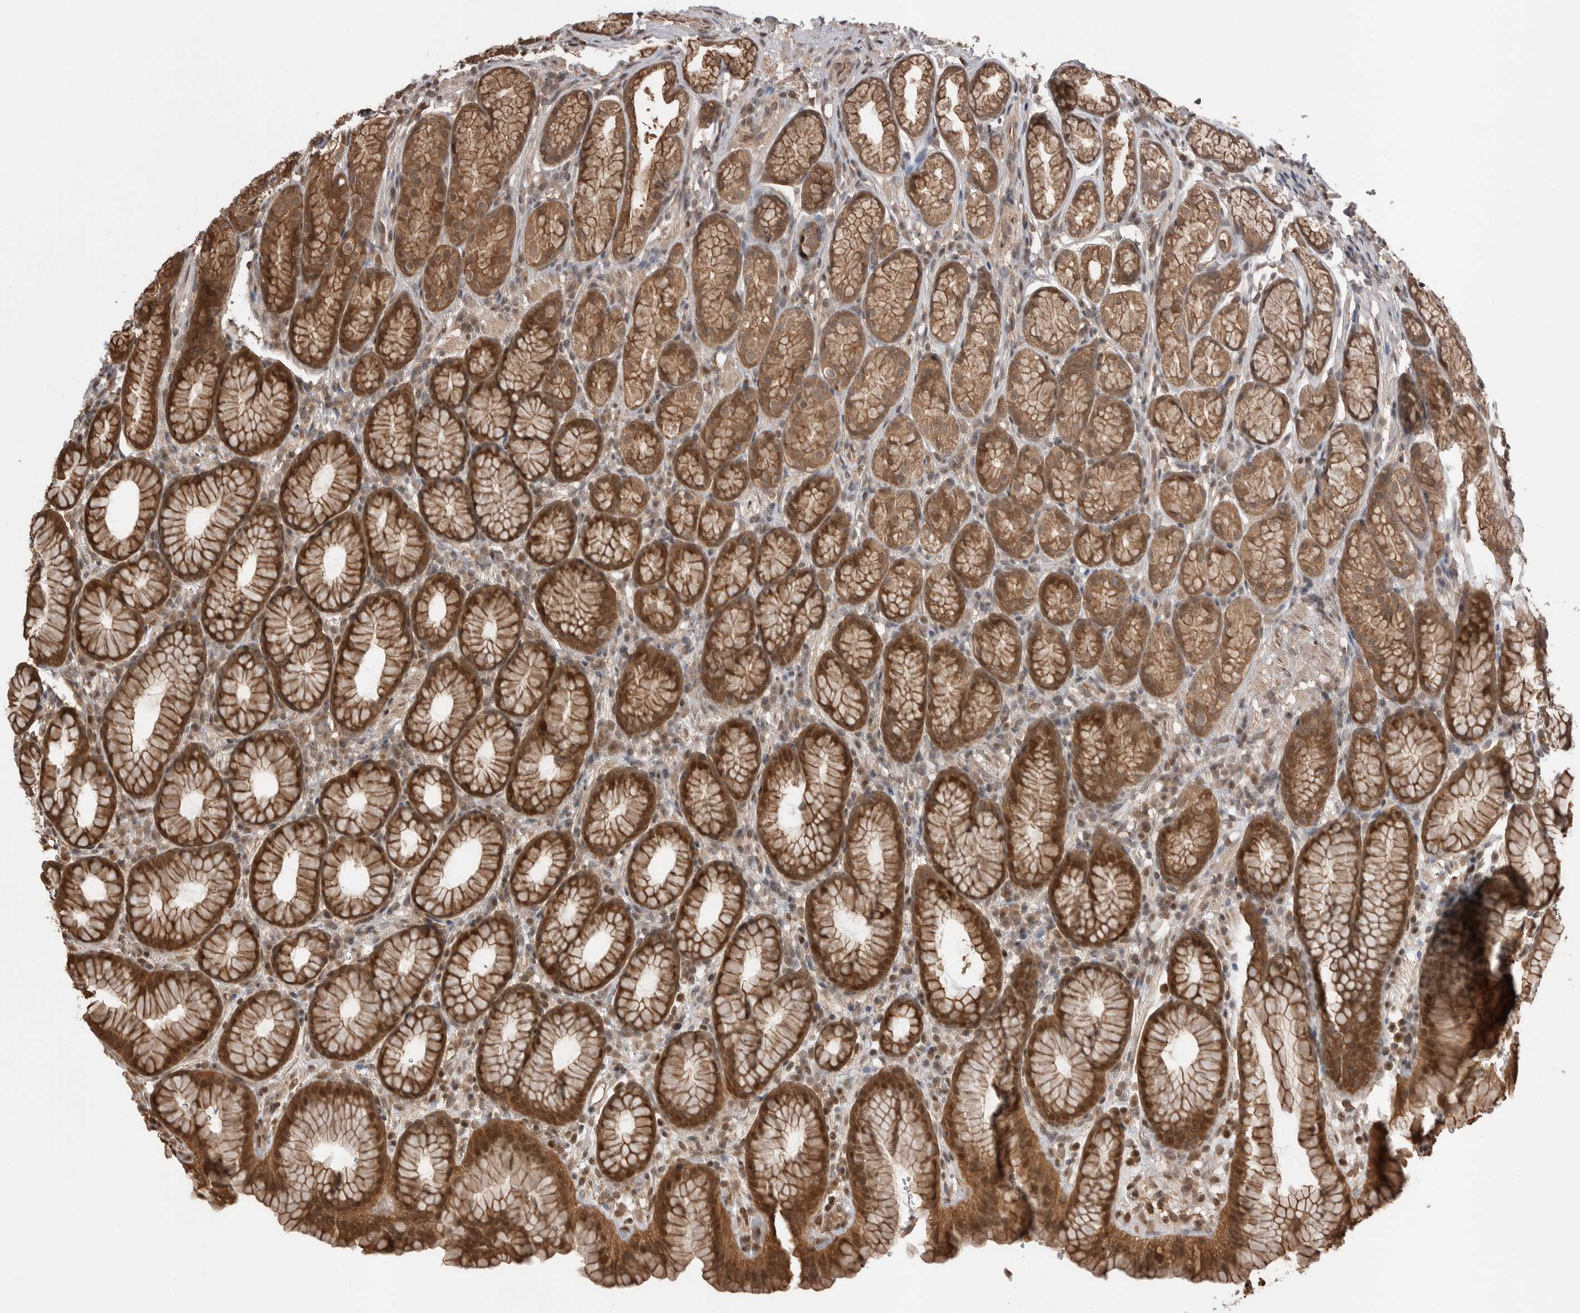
{"staining": {"intensity": "strong", "quantity": ">75%", "location": "cytoplasmic/membranous,nuclear"}, "tissue": "stomach", "cell_type": "Glandular cells", "image_type": "normal", "snomed": [{"axis": "morphology", "description": "Normal tissue, NOS"}, {"axis": "topography", "description": "Stomach"}], "caption": "Brown immunohistochemical staining in benign human stomach reveals strong cytoplasmic/membranous,nuclear expression in about >75% of glandular cells. The staining was performed using DAB (3,3'-diaminobenzidine) to visualize the protein expression in brown, while the nuclei were stained in blue with hematoxylin (Magnification: 20x).", "gene": "PEAK1", "patient": {"sex": "male", "age": 42}}